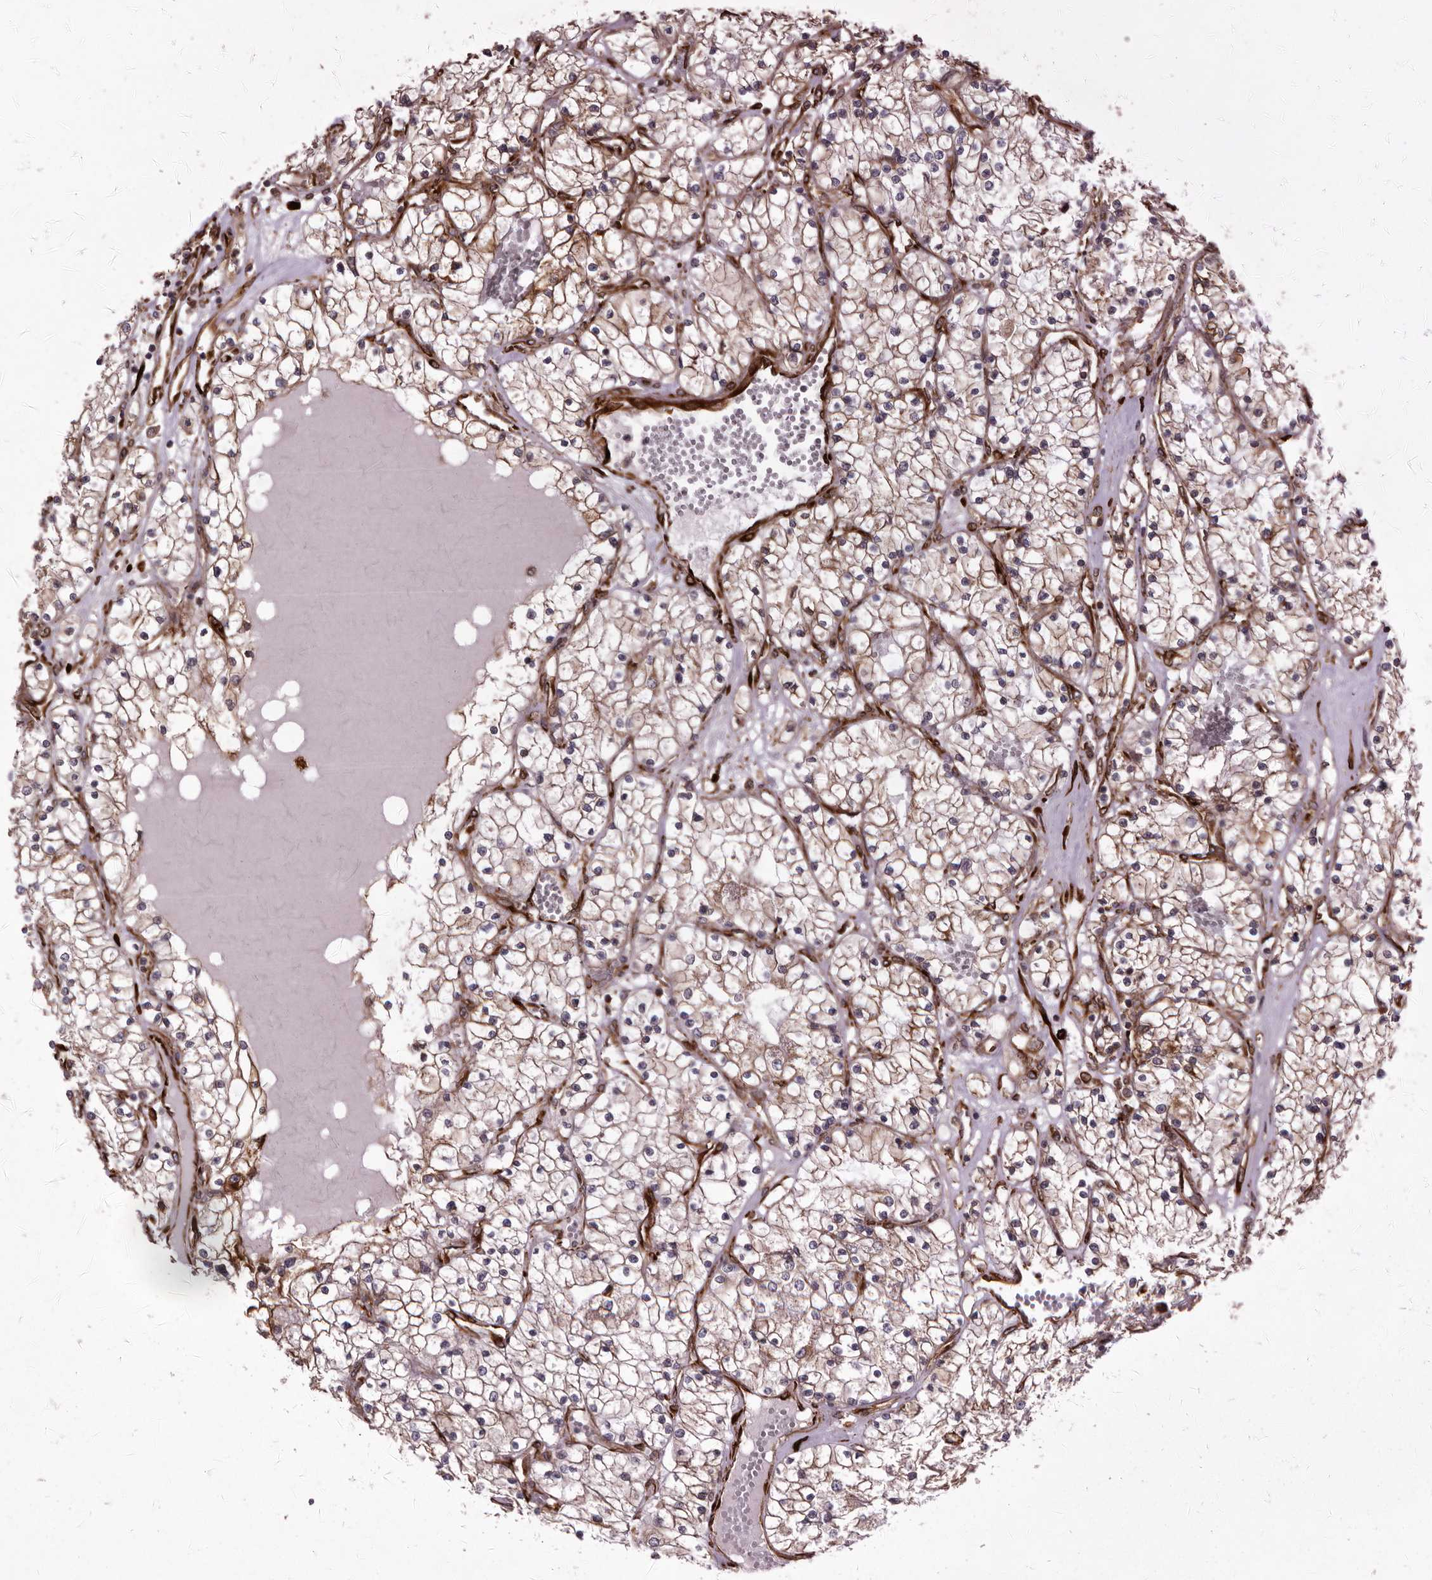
{"staining": {"intensity": "moderate", "quantity": ">75%", "location": "cytoplasmic/membranous"}, "tissue": "renal cancer", "cell_type": "Tumor cells", "image_type": "cancer", "snomed": [{"axis": "morphology", "description": "Normal tissue, NOS"}, {"axis": "morphology", "description": "Adenocarcinoma, NOS"}, {"axis": "topography", "description": "Kidney"}], "caption": "Protein positivity by immunohistochemistry (IHC) shows moderate cytoplasmic/membranous expression in about >75% of tumor cells in renal cancer.", "gene": "WDTC1", "patient": {"sex": "male", "age": 68}}